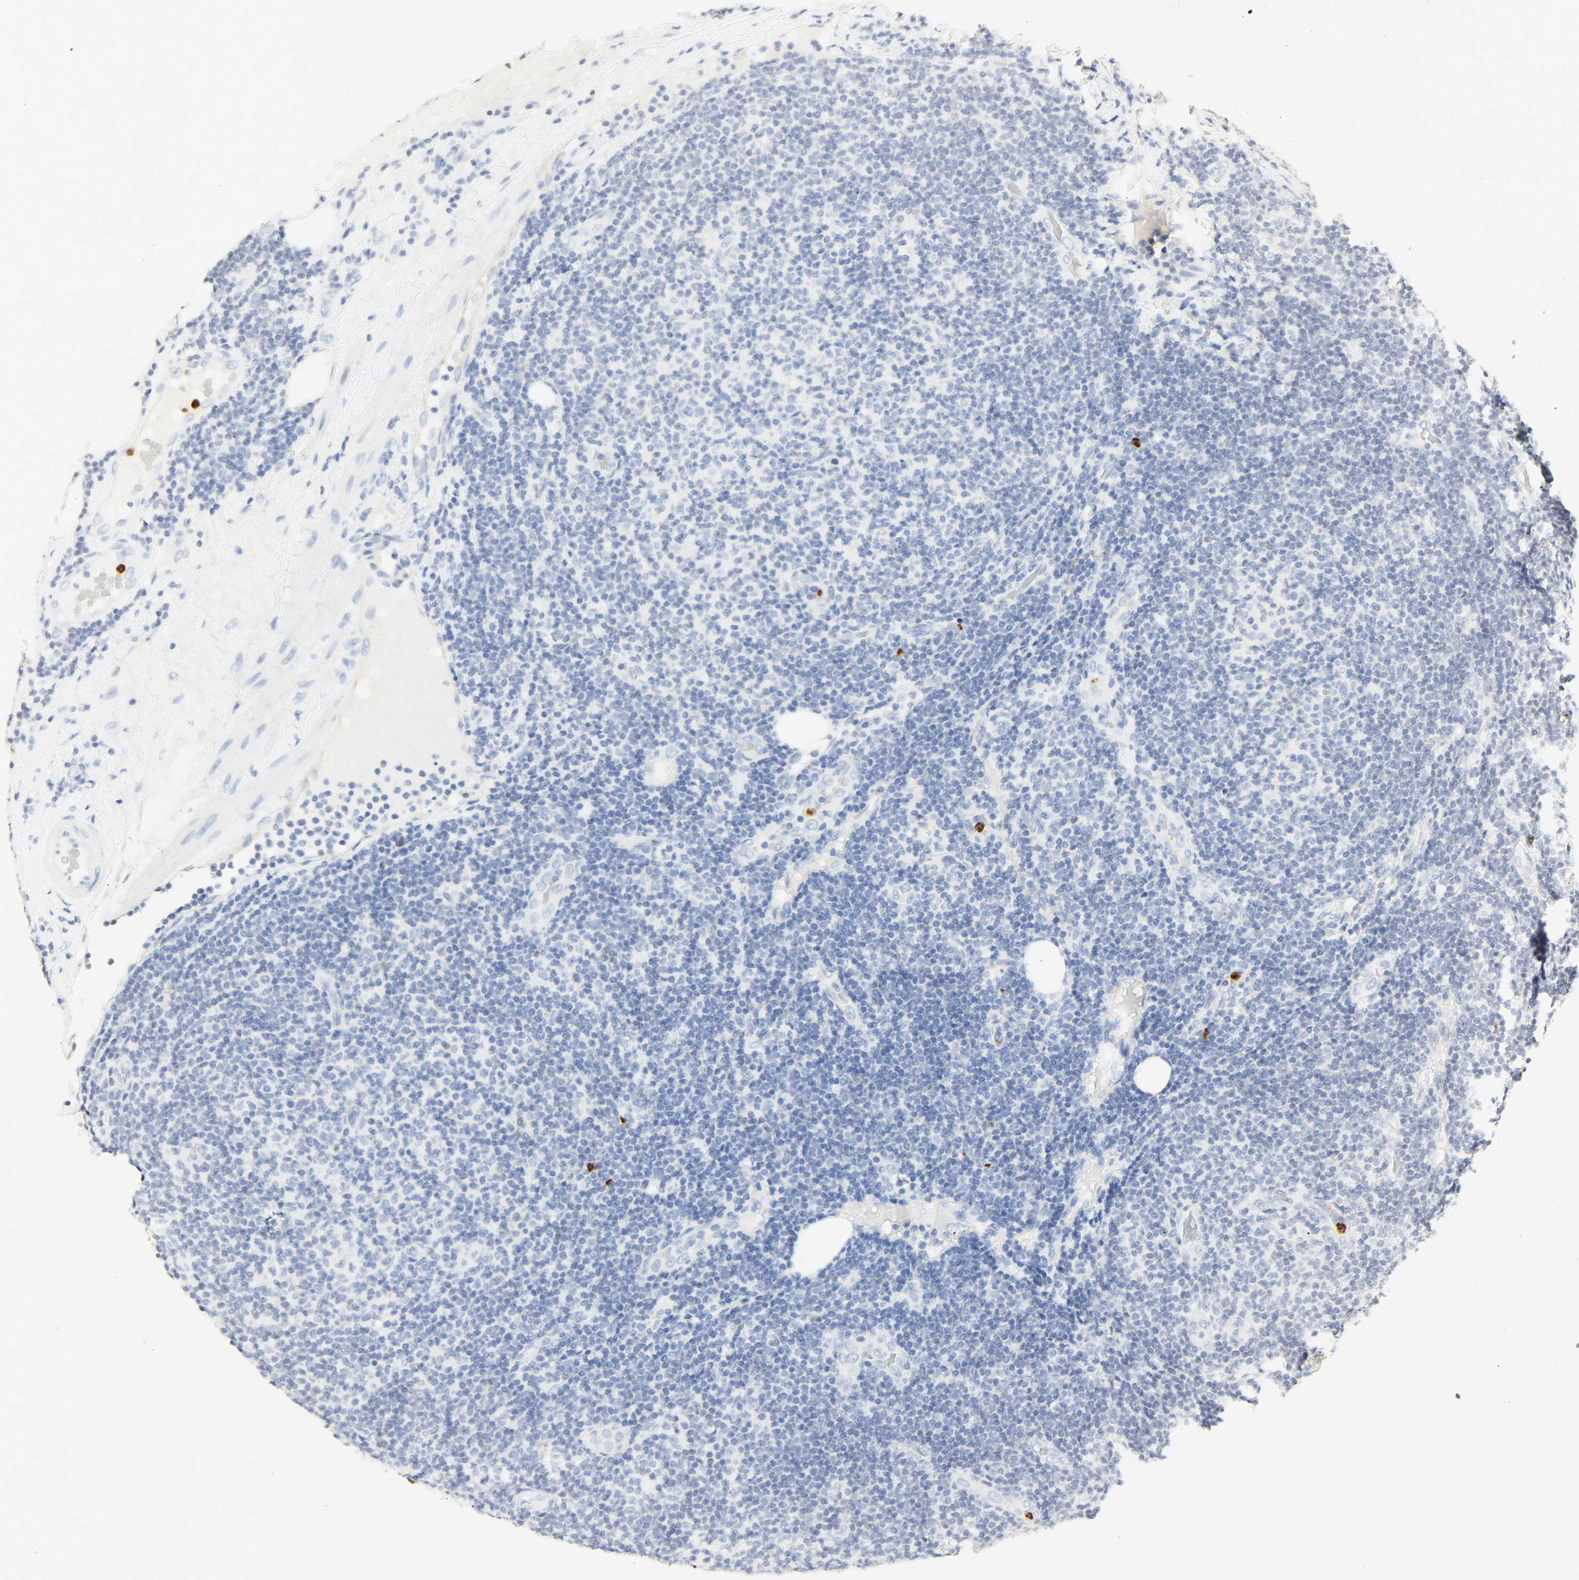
{"staining": {"intensity": "negative", "quantity": "none", "location": "none"}, "tissue": "lymphoma", "cell_type": "Tumor cells", "image_type": "cancer", "snomed": [{"axis": "morphology", "description": "Malignant lymphoma, non-Hodgkin's type, Low grade"}, {"axis": "topography", "description": "Lymph node"}], "caption": "A micrograph of human lymphoma is negative for staining in tumor cells.", "gene": "CEACAM5", "patient": {"sex": "male", "age": 83}}